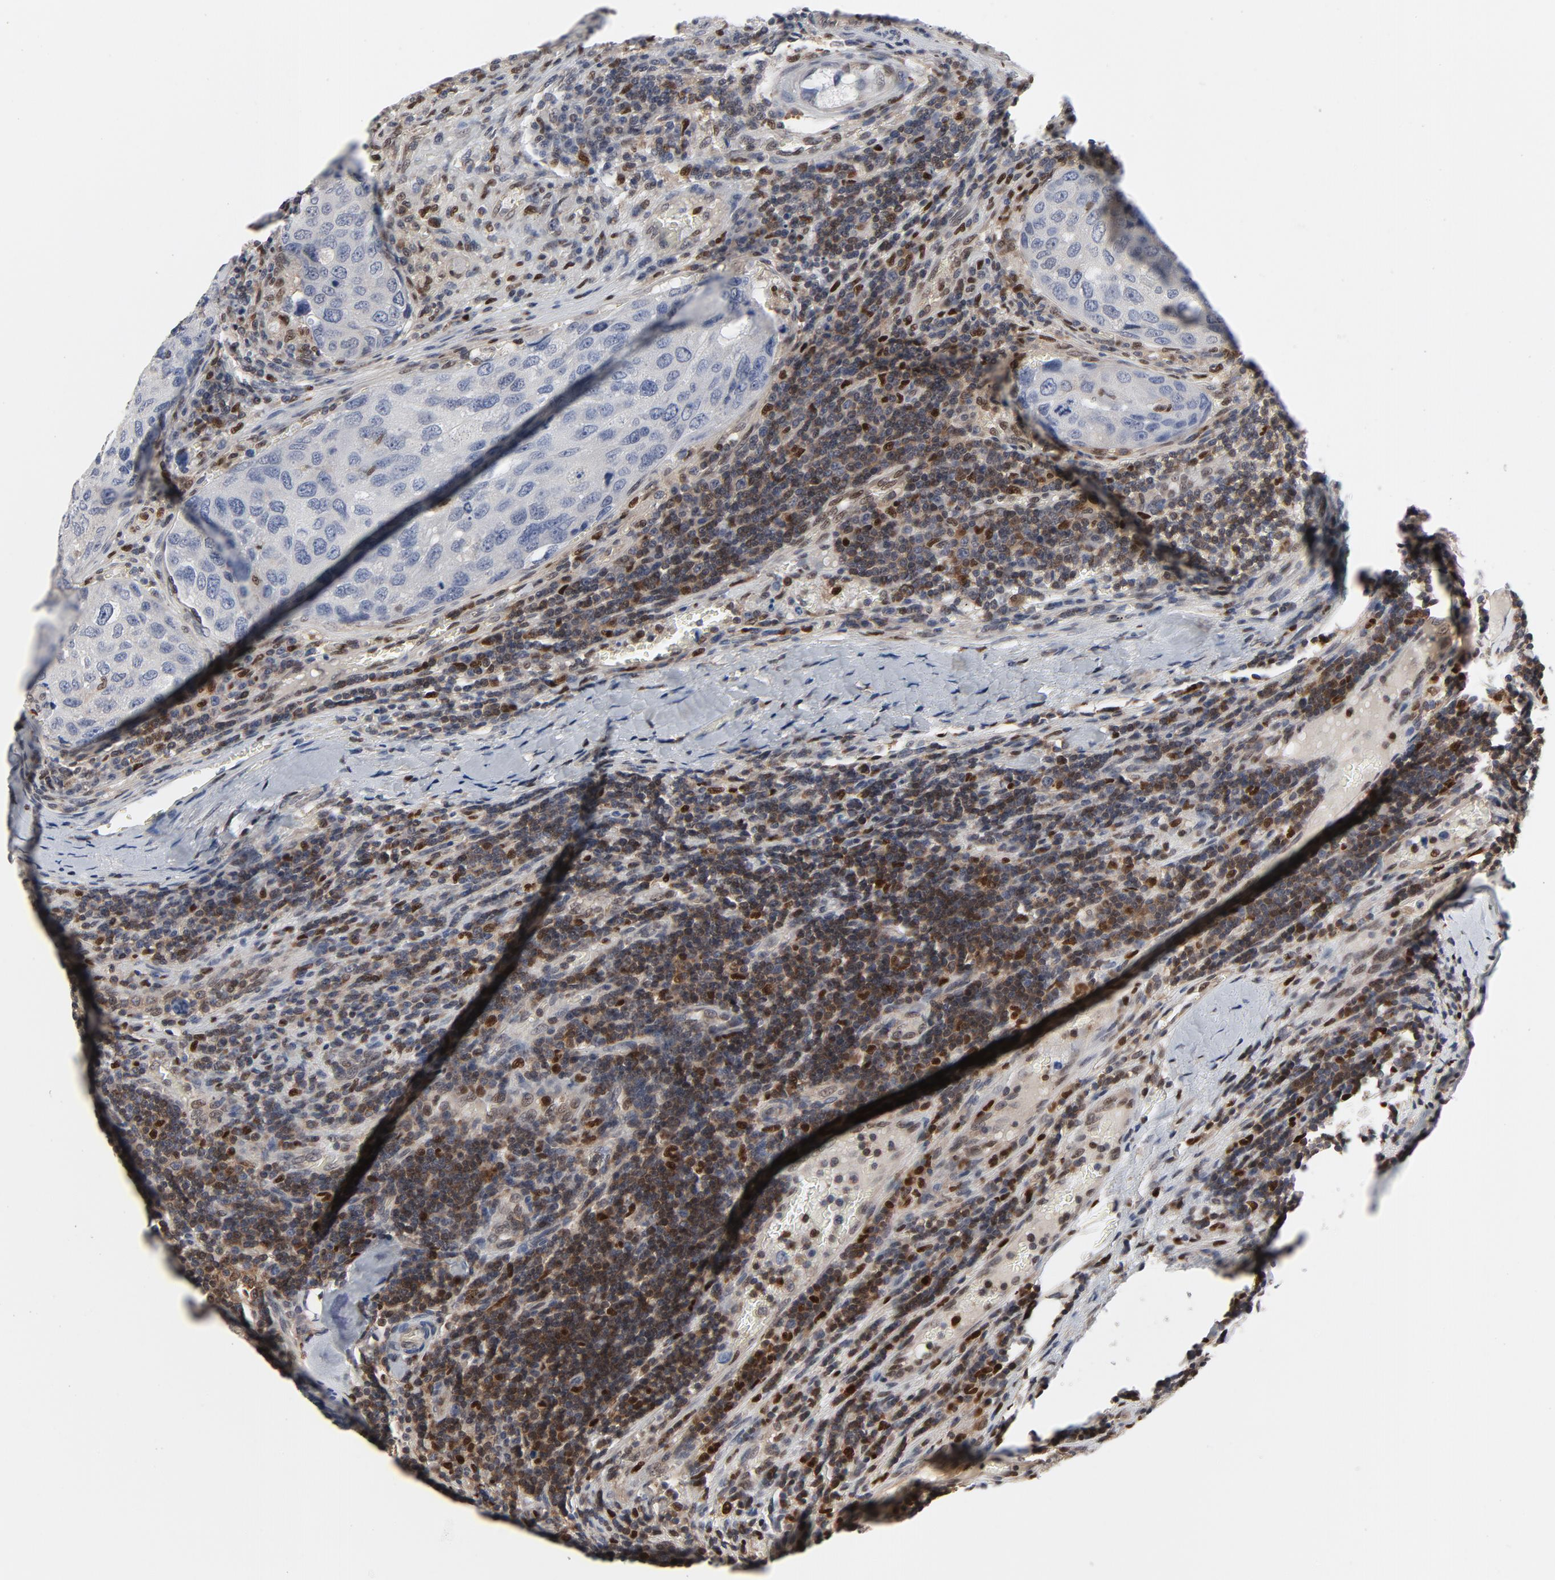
{"staining": {"intensity": "negative", "quantity": "none", "location": "none"}, "tissue": "urothelial cancer", "cell_type": "Tumor cells", "image_type": "cancer", "snomed": [{"axis": "morphology", "description": "Urothelial carcinoma, High grade"}, {"axis": "topography", "description": "Lymph node"}, {"axis": "topography", "description": "Urinary bladder"}], "caption": "Histopathology image shows no protein positivity in tumor cells of high-grade urothelial carcinoma tissue. The staining is performed using DAB (3,3'-diaminobenzidine) brown chromogen with nuclei counter-stained in using hematoxylin.", "gene": "NFKB1", "patient": {"sex": "male", "age": 51}}